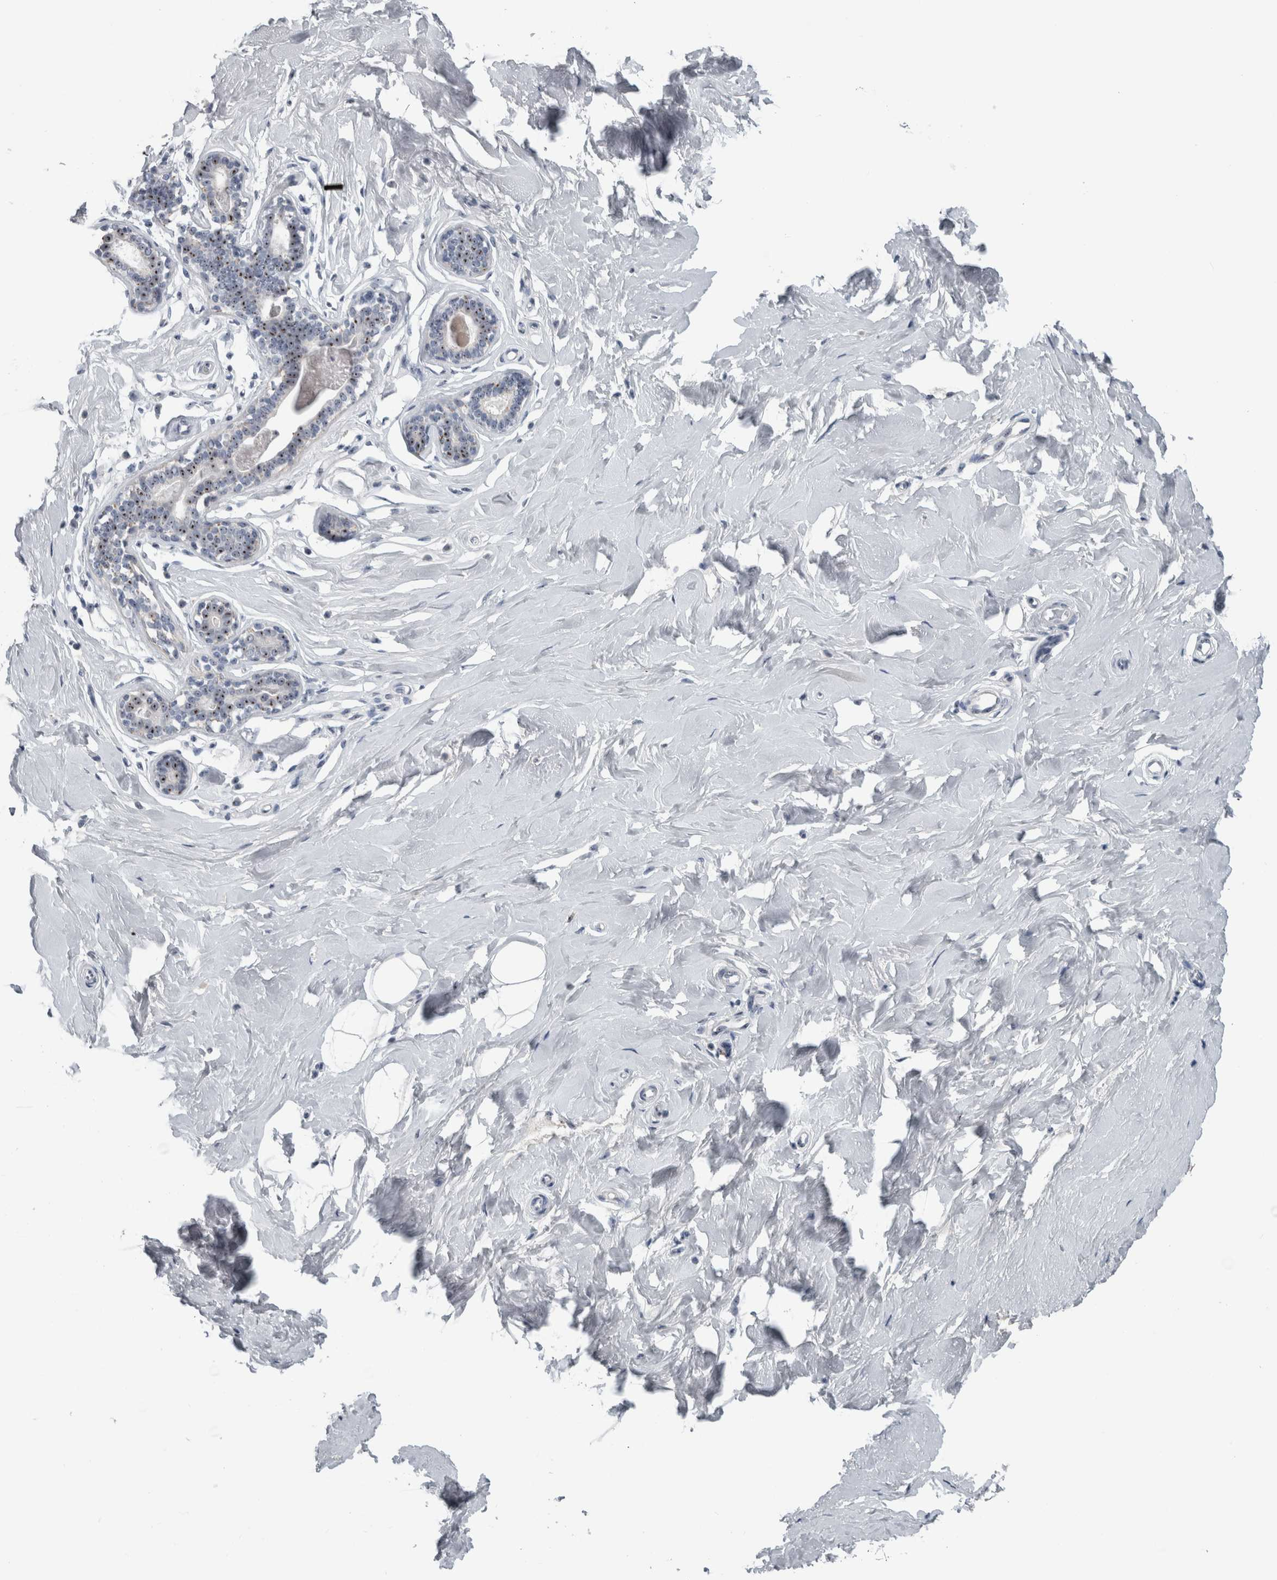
{"staining": {"intensity": "negative", "quantity": "none", "location": "none"}, "tissue": "breast", "cell_type": "Adipocytes", "image_type": "normal", "snomed": [{"axis": "morphology", "description": "Normal tissue, NOS"}, {"axis": "topography", "description": "Breast"}], "caption": "Immunohistochemistry (IHC) of normal human breast shows no staining in adipocytes.", "gene": "UTP6", "patient": {"sex": "female", "age": 23}}